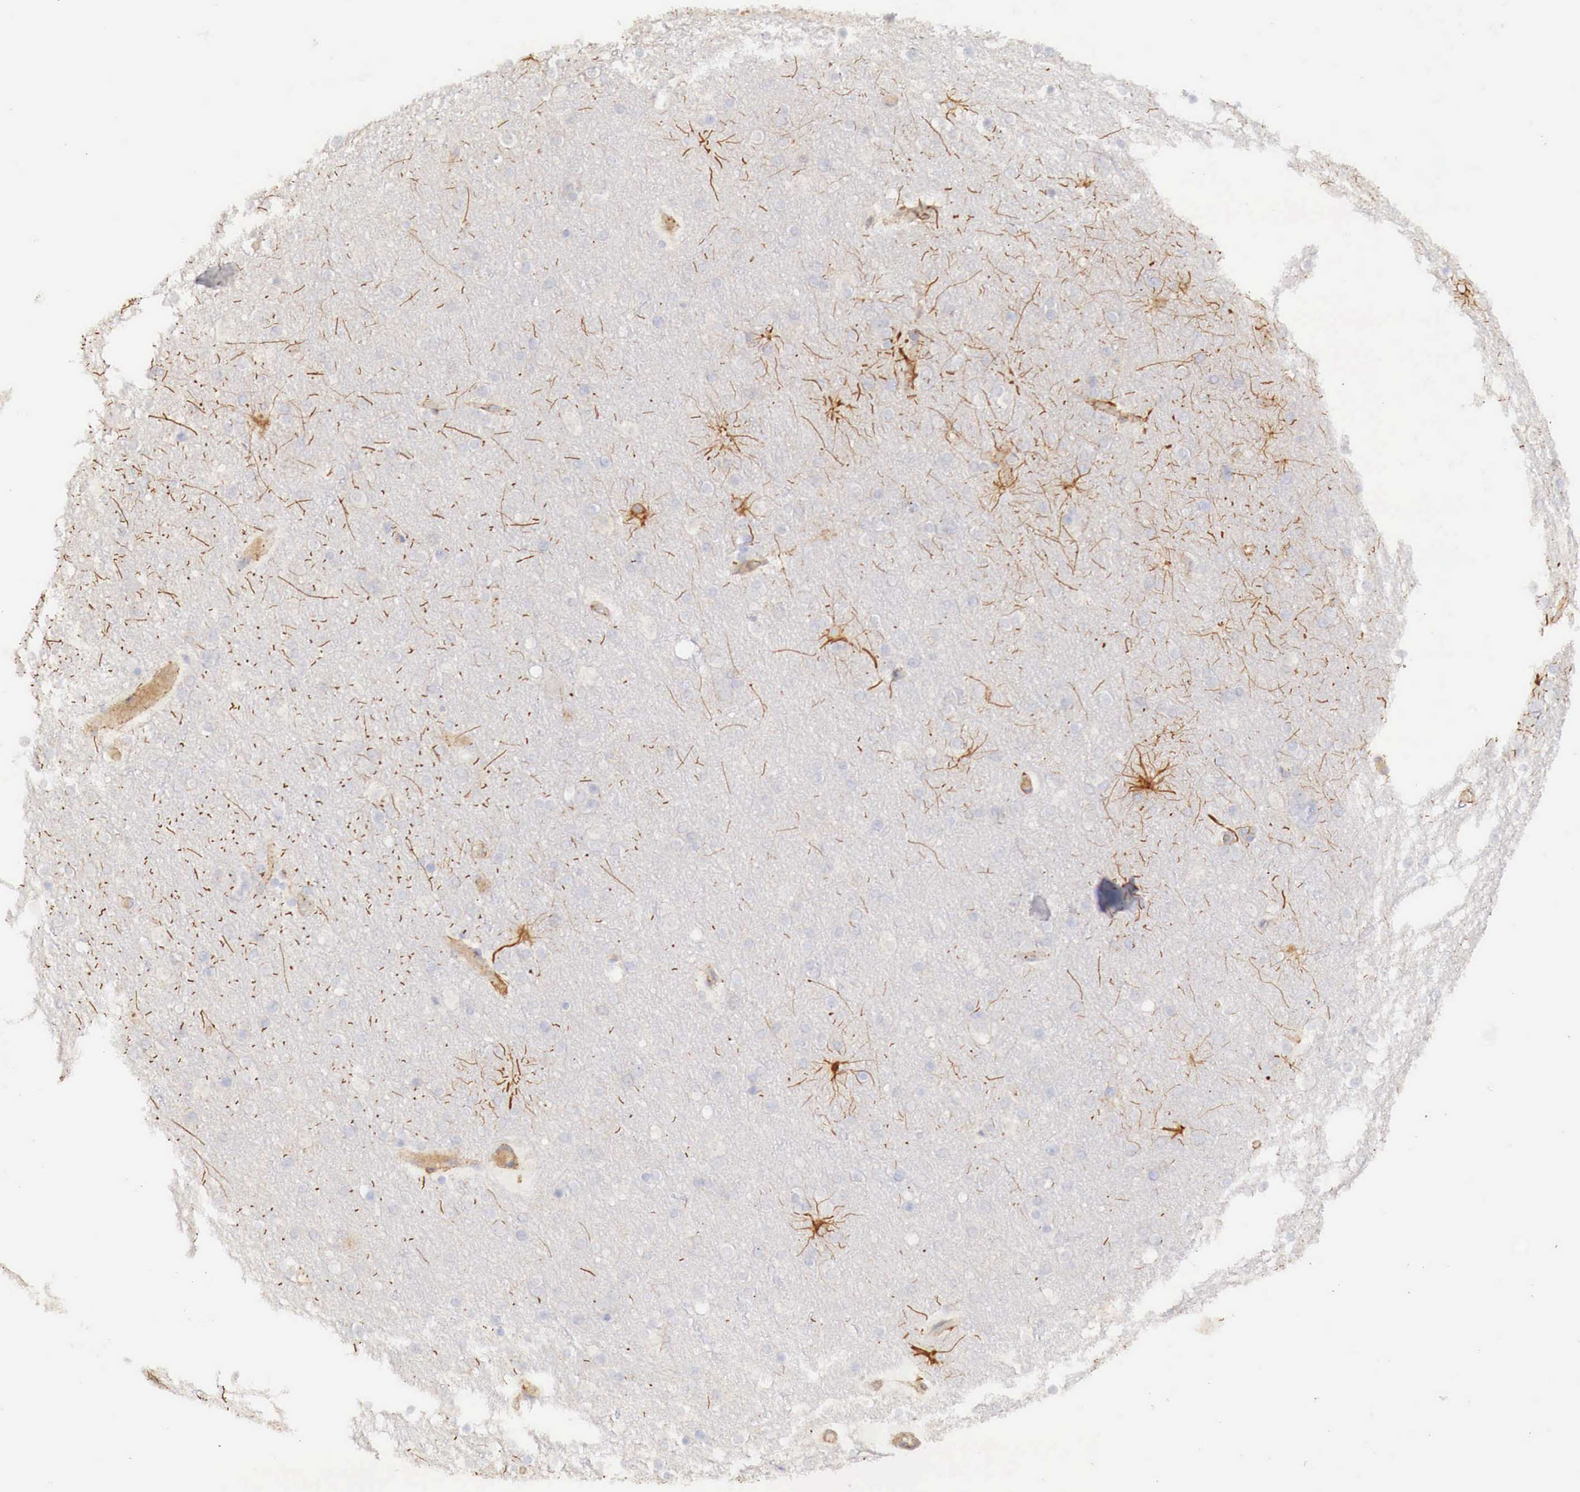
{"staining": {"intensity": "negative", "quantity": "none", "location": "none"}, "tissue": "cerebral cortex", "cell_type": "Endothelial cells", "image_type": "normal", "snomed": [{"axis": "morphology", "description": "Normal tissue, NOS"}, {"axis": "topography", "description": "Cerebral cortex"}], "caption": "A micrograph of human cerebral cortex is negative for staining in endothelial cells. (Brightfield microscopy of DAB (3,3'-diaminobenzidine) immunohistochemistry (IHC) at high magnification).", "gene": "KLHDC7B", "patient": {"sex": "female", "age": 54}}